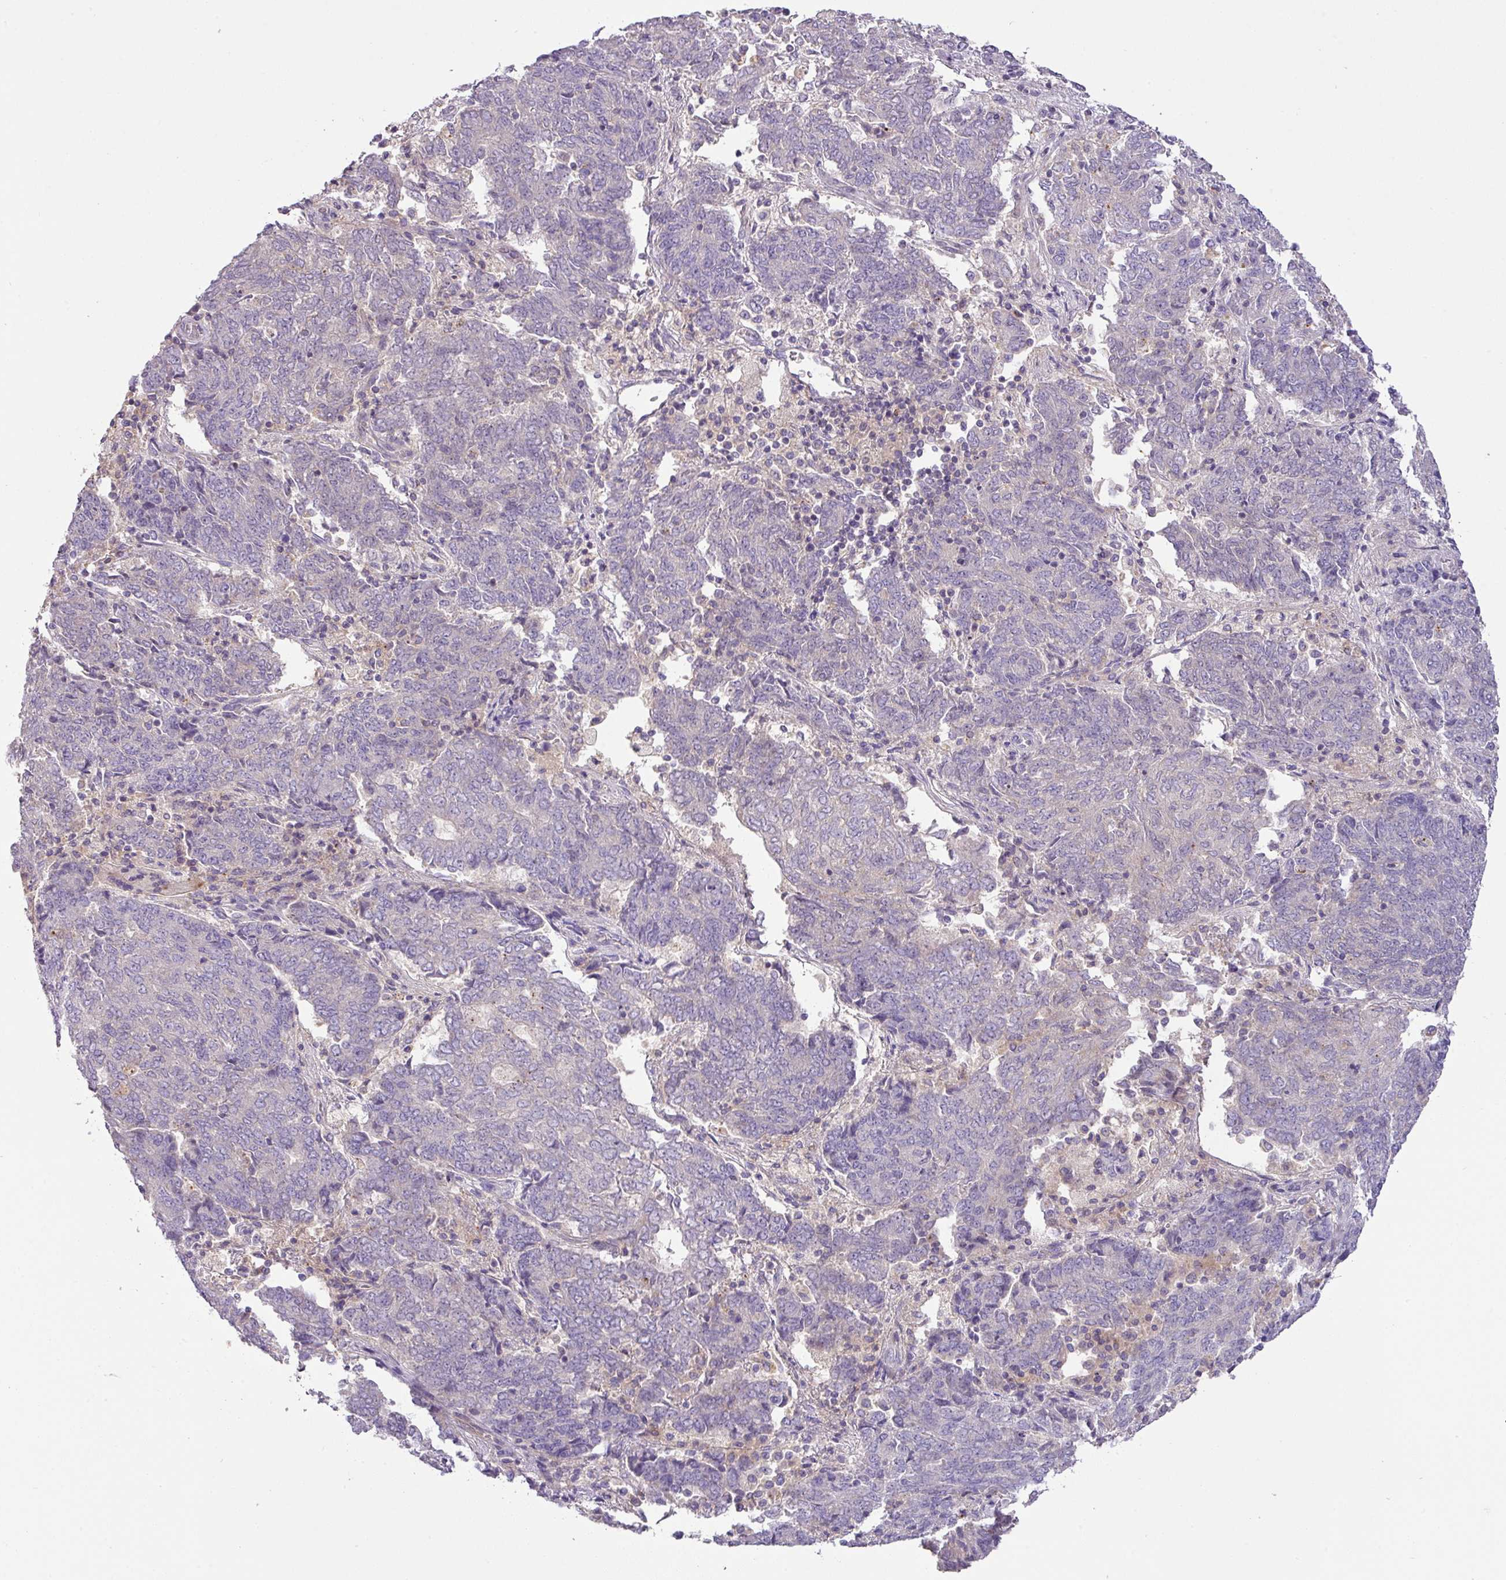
{"staining": {"intensity": "negative", "quantity": "none", "location": "none"}, "tissue": "endometrial cancer", "cell_type": "Tumor cells", "image_type": "cancer", "snomed": [{"axis": "morphology", "description": "Adenocarcinoma, NOS"}, {"axis": "topography", "description": "Endometrium"}], "caption": "Immunohistochemistry image of human endometrial cancer (adenocarcinoma) stained for a protein (brown), which shows no expression in tumor cells.", "gene": "HOXC13", "patient": {"sex": "female", "age": 80}}